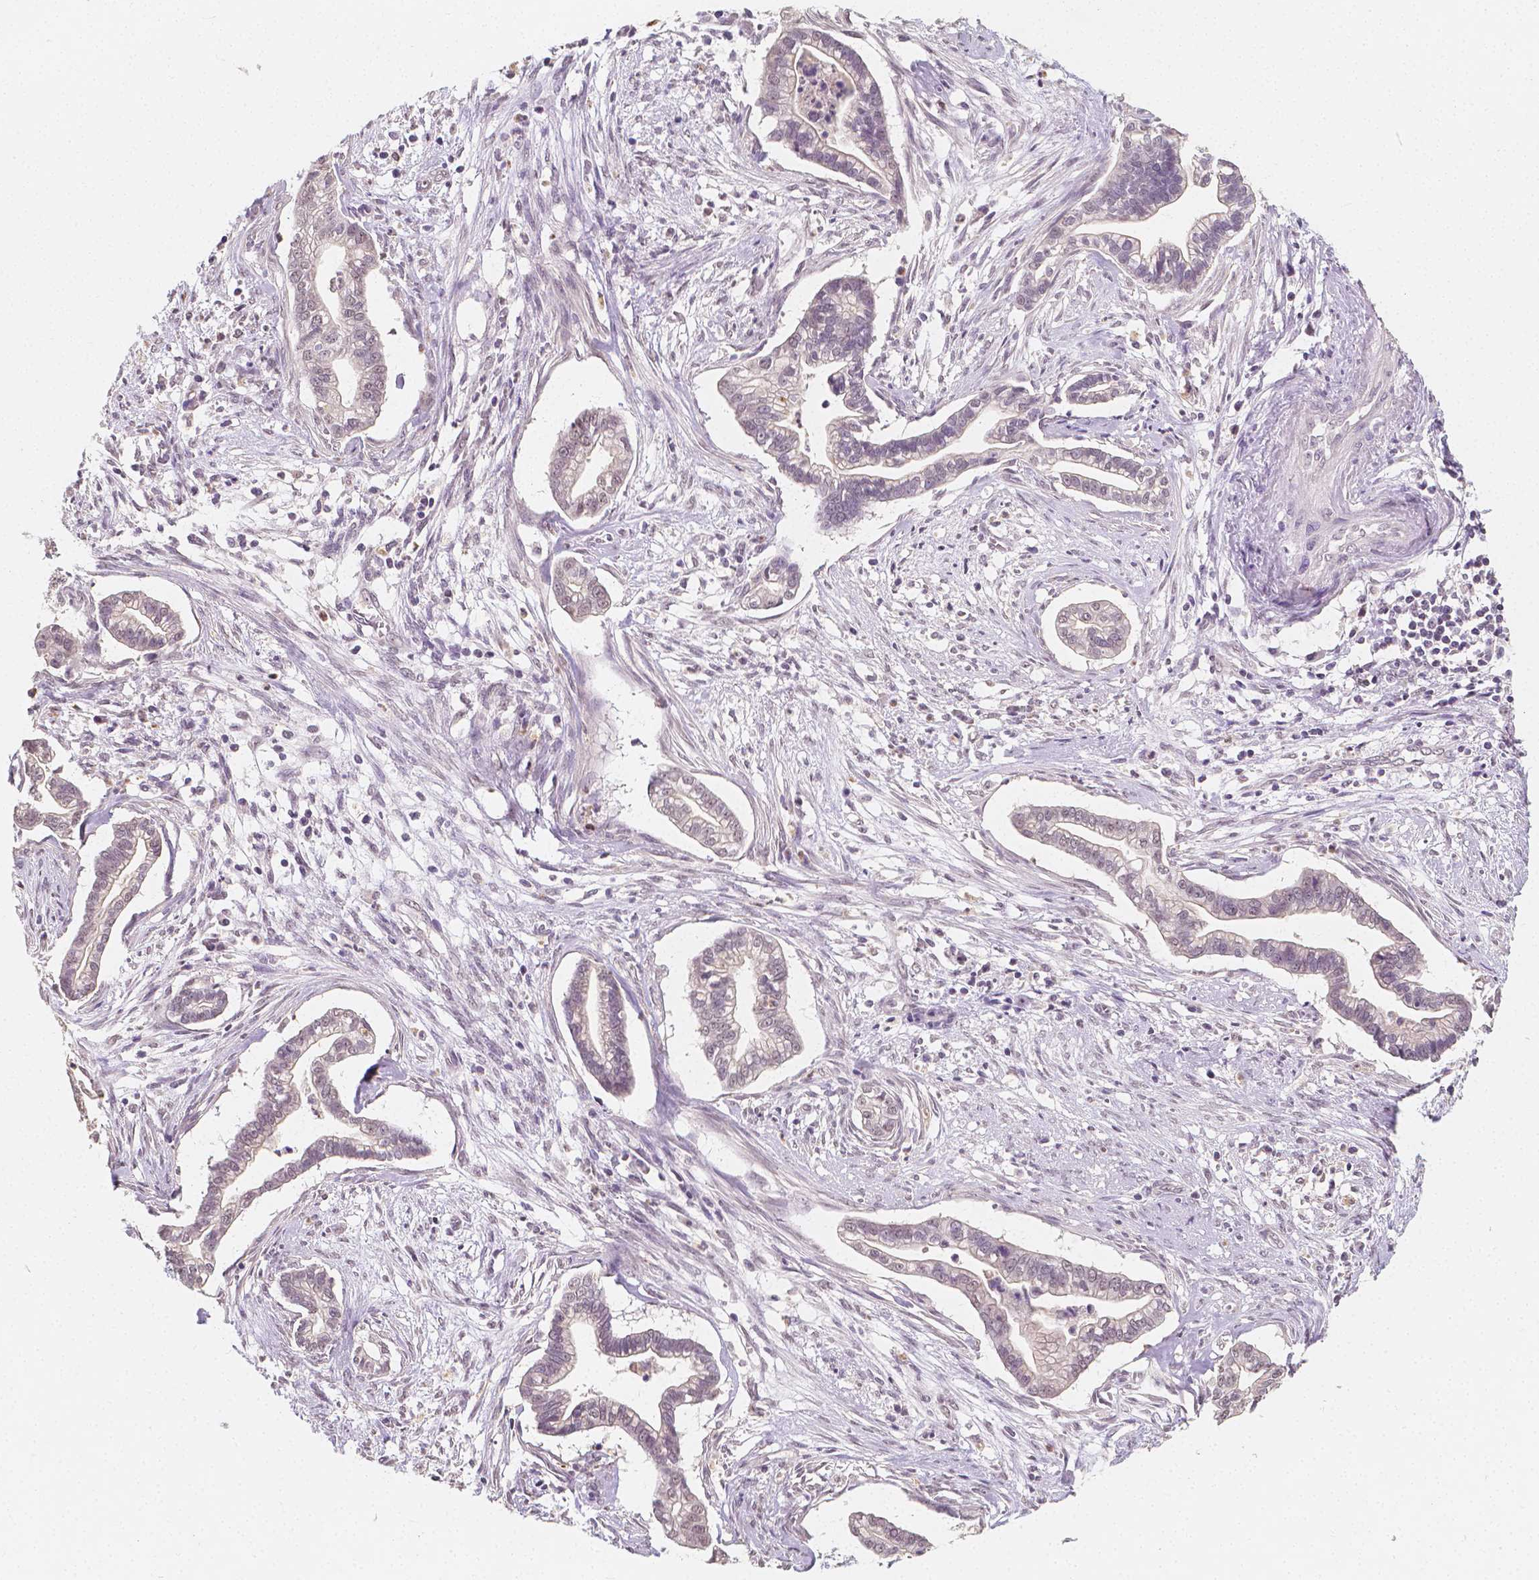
{"staining": {"intensity": "negative", "quantity": "none", "location": "none"}, "tissue": "cervical cancer", "cell_type": "Tumor cells", "image_type": "cancer", "snomed": [{"axis": "morphology", "description": "Adenocarcinoma, NOS"}, {"axis": "topography", "description": "Cervix"}], "caption": "An immunohistochemistry (IHC) photomicrograph of cervical cancer is shown. There is no staining in tumor cells of cervical cancer. Brightfield microscopy of IHC stained with DAB (3,3'-diaminobenzidine) (brown) and hematoxylin (blue), captured at high magnification.", "gene": "NOLC1", "patient": {"sex": "female", "age": 62}}